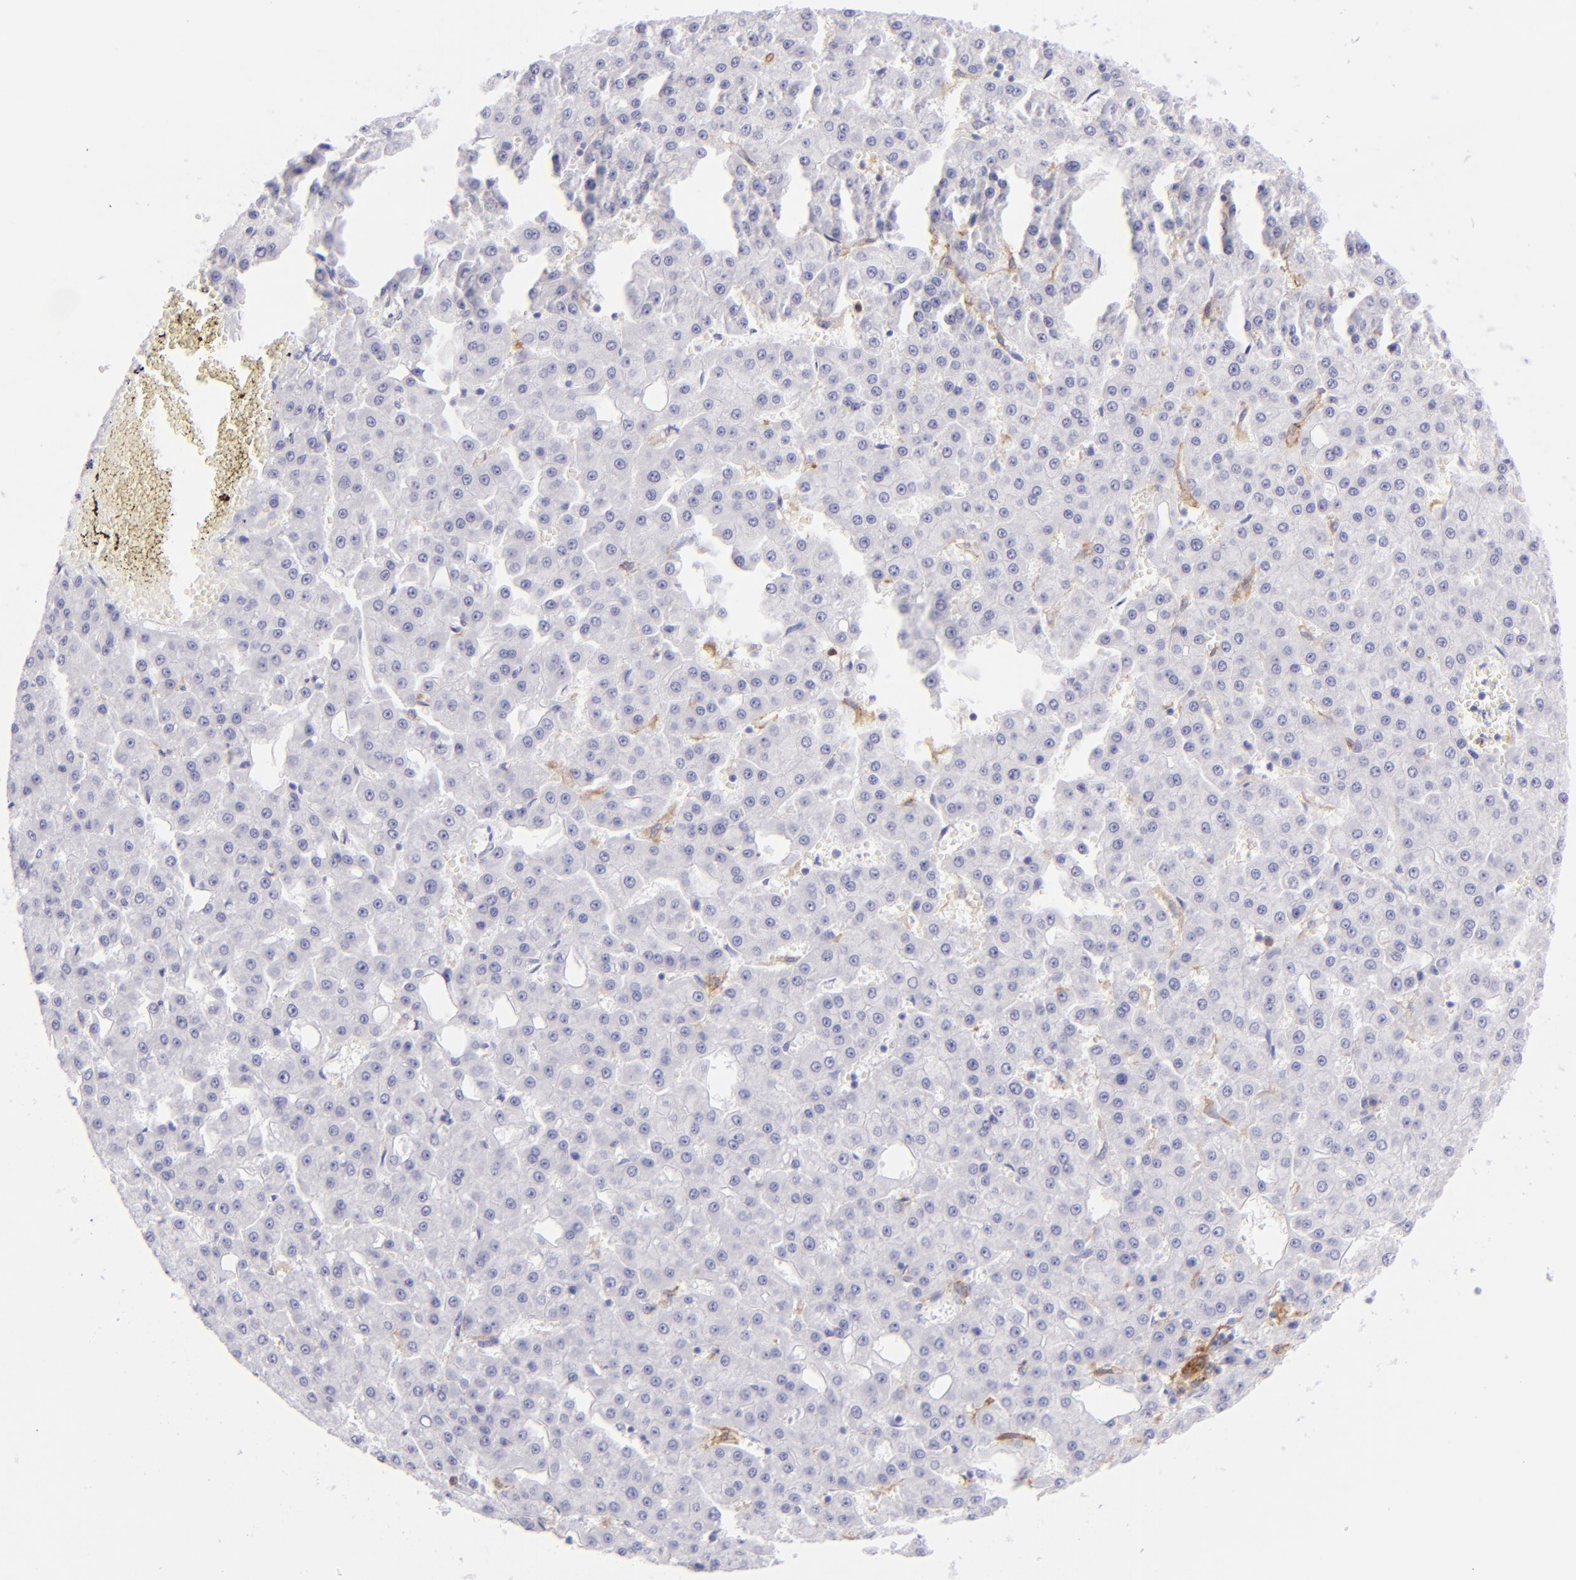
{"staining": {"intensity": "negative", "quantity": "none", "location": "none"}, "tissue": "liver cancer", "cell_type": "Tumor cells", "image_type": "cancer", "snomed": [{"axis": "morphology", "description": "Carcinoma, Hepatocellular, NOS"}, {"axis": "topography", "description": "Liver"}], "caption": "A histopathology image of human liver cancer is negative for staining in tumor cells.", "gene": "CD72", "patient": {"sex": "male", "age": 47}}